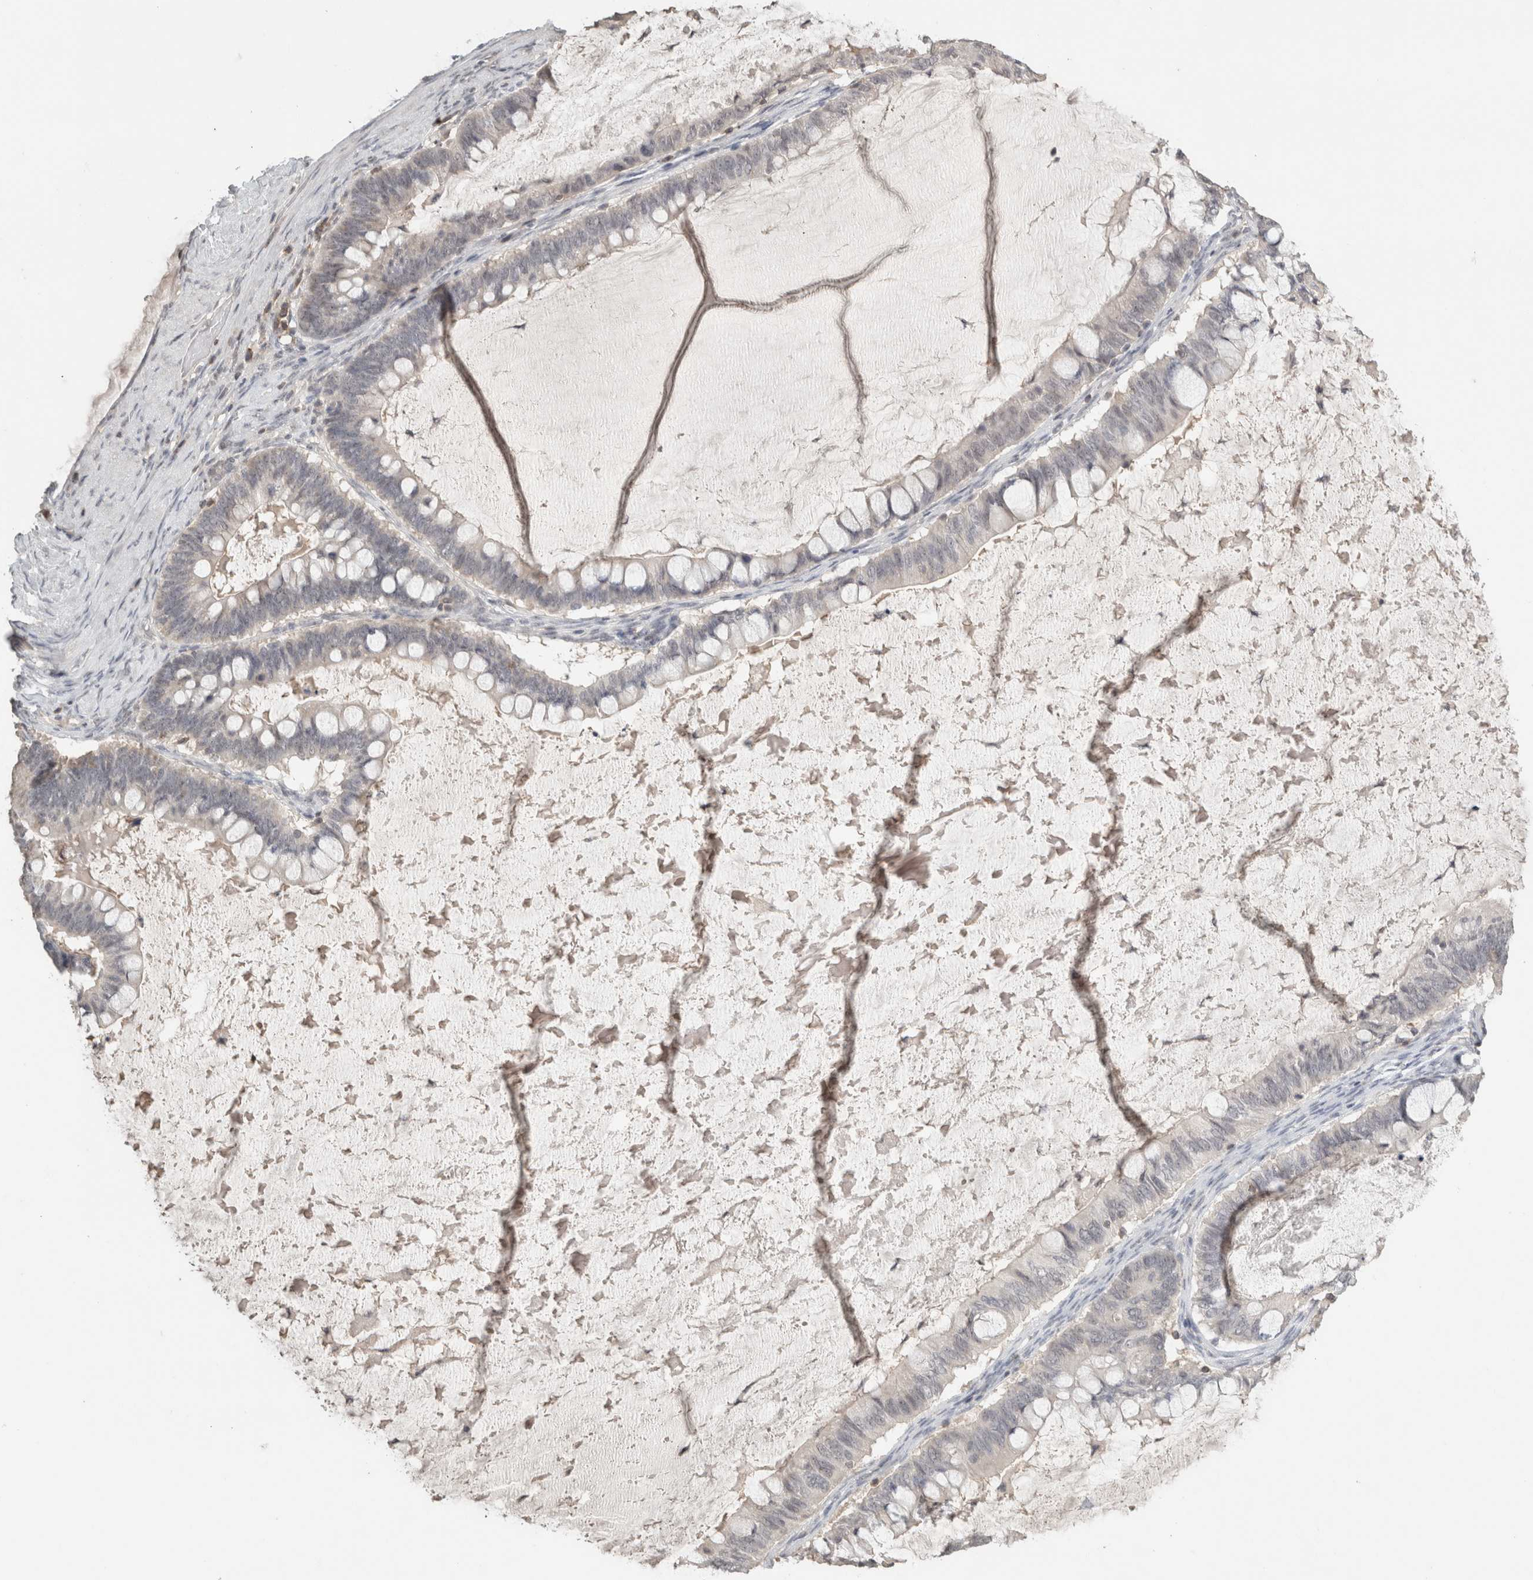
{"staining": {"intensity": "negative", "quantity": "none", "location": "none"}, "tissue": "ovarian cancer", "cell_type": "Tumor cells", "image_type": "cancer", "snomed": [{"axis": "morphology", "description": "Cystadenocarcinoma, mucinous, NOS"}, {"axis": "topography", "description": "Ovary"}], "caption": "Tumor cells are negative for protein expression in human mucinous cystadenocarcinoma (ovarian).", "gene": "TRAT1", "patient": {"sex": "female", "age": 61}}